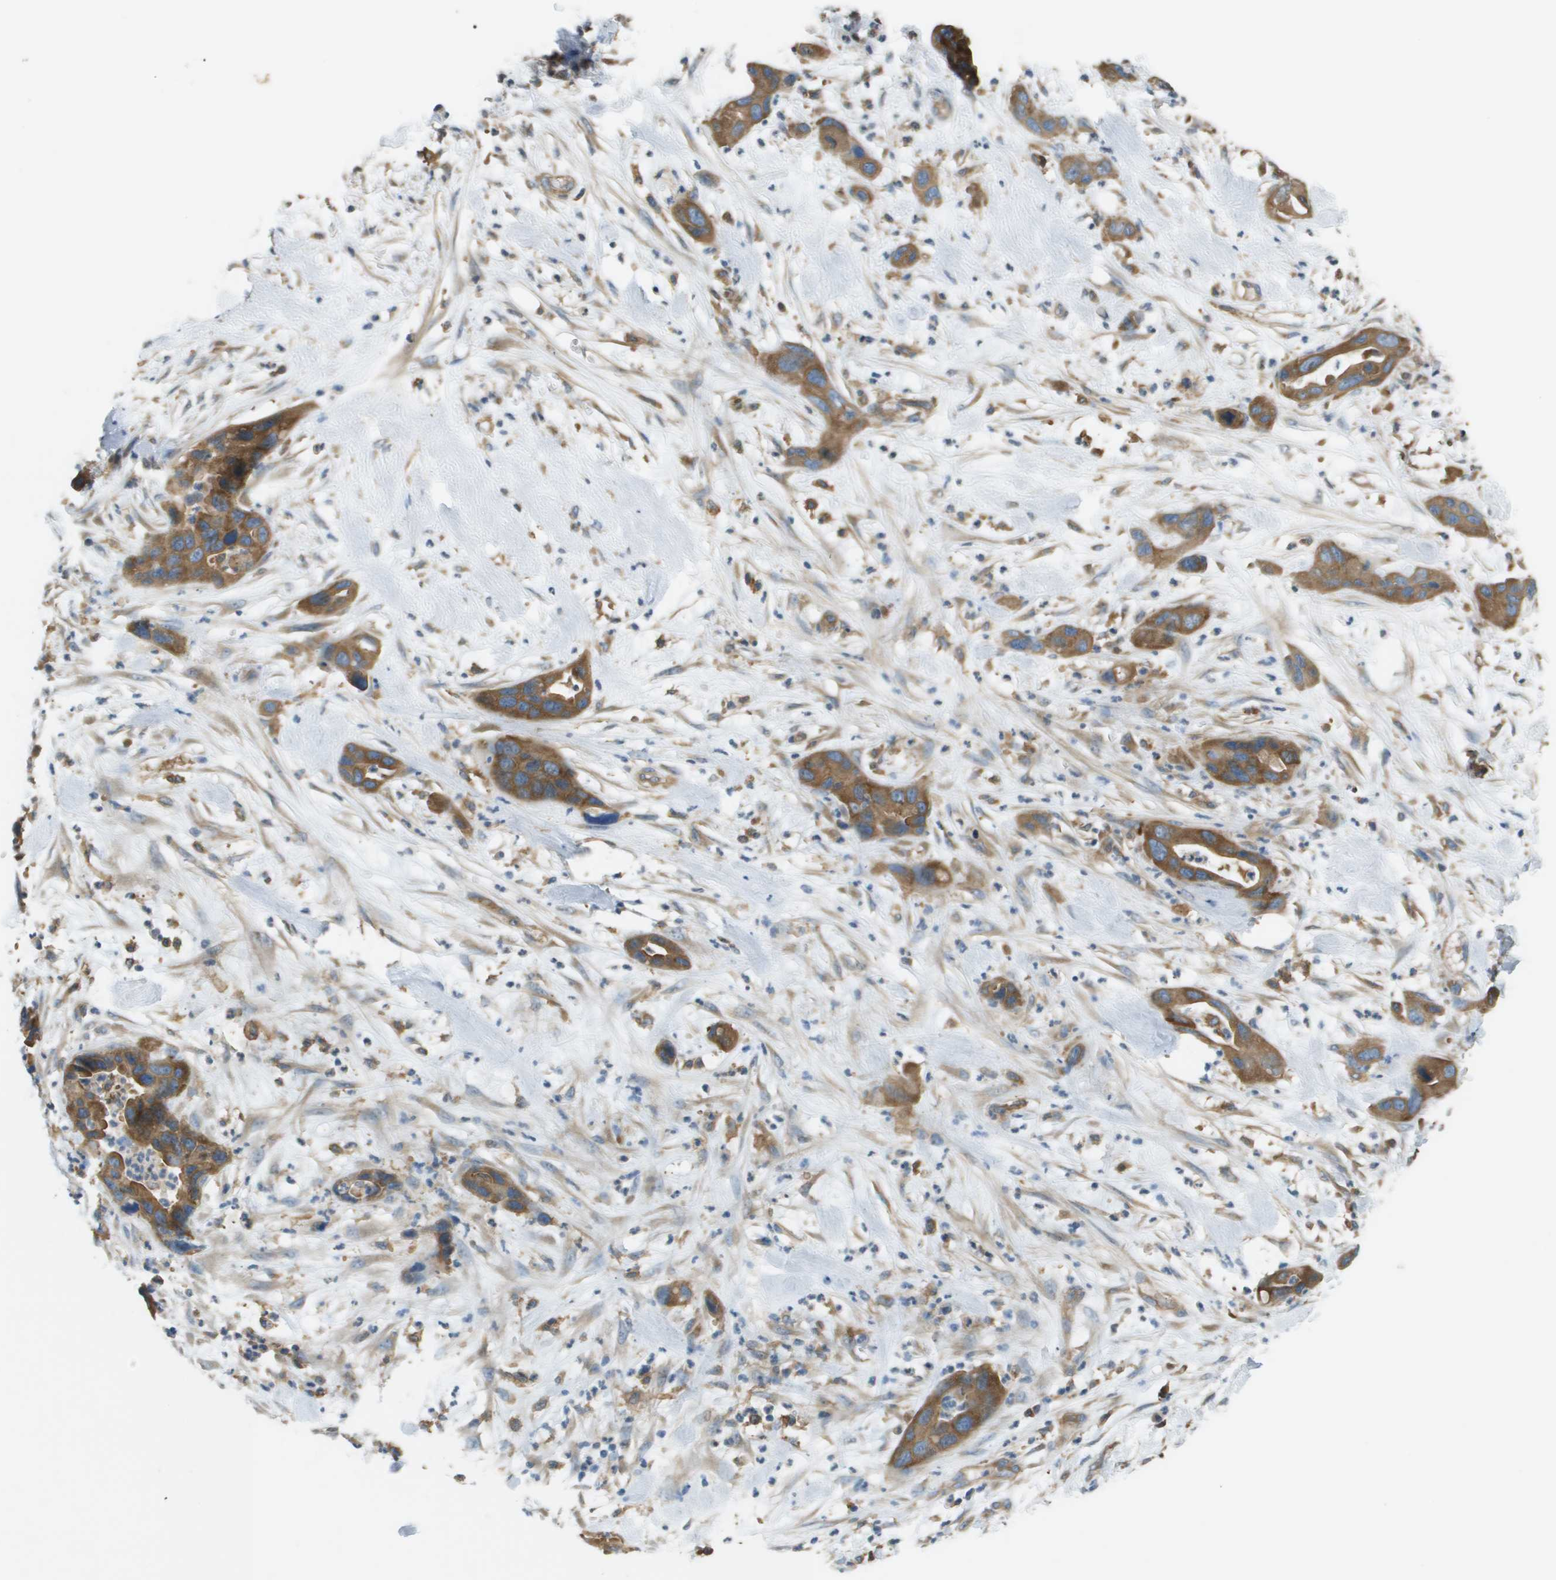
{"staining": {"intensity": "strong", "quantity": ">75%", "location": "cytoplasmic/membranous"}, "tissue": "pancreatic cancer", "cell_type": "Tumor cells", "image_type": "cancer", "snomed": [{"axis": "morphology", "description": "Adenocarcinoma, NOS"}, {"axis": "topography", "description": "Pancreas"}], "caption": "The image exhibits staining of pancreatic cancer, revealing strong cytoplasmic/membranous protein positivity (brown color) within tumor cells.", "gene": "CORO1B", "patient": {"sex": "female", "age": 71}}